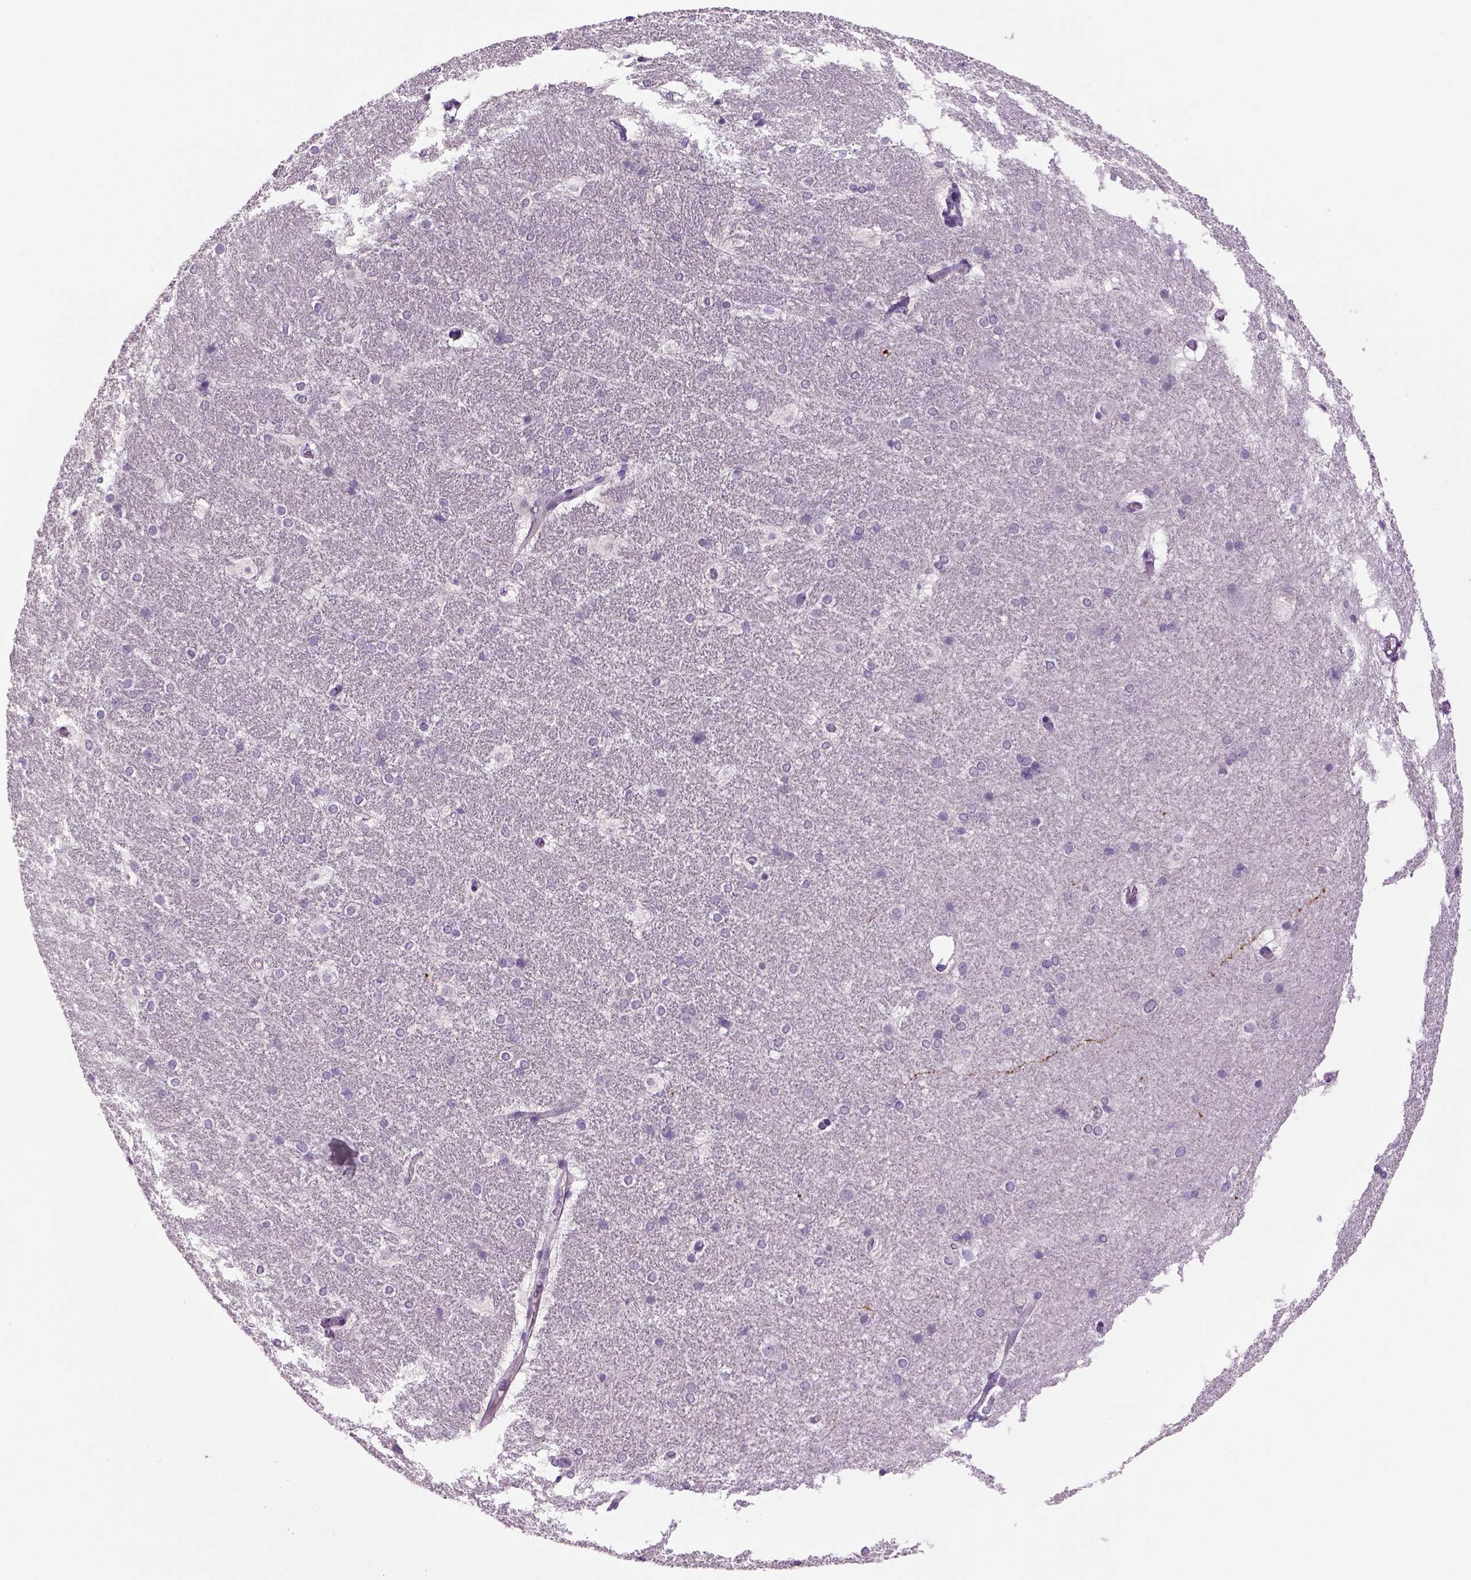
{"staining": {"intensity": "negative", "quantity": "none", "location": "none"}, "tissue": "hippocampus", "cell_type": "Glial cells", "image_type": "normal", "snomed": [{"axis": "morphology", "description": "Normal tissue, NOS"}, {"axis": "topography", "description": "Cerebral cortex"}, {"axis": "topography", "description": "Hippocampus"}], "caption": "Protein analysis of benign hippocampus shows no significant staining in glial cells. Nuclei are stained in blue.", "gene": "DBH", "patient": {"sex": "female", "age": 19}}